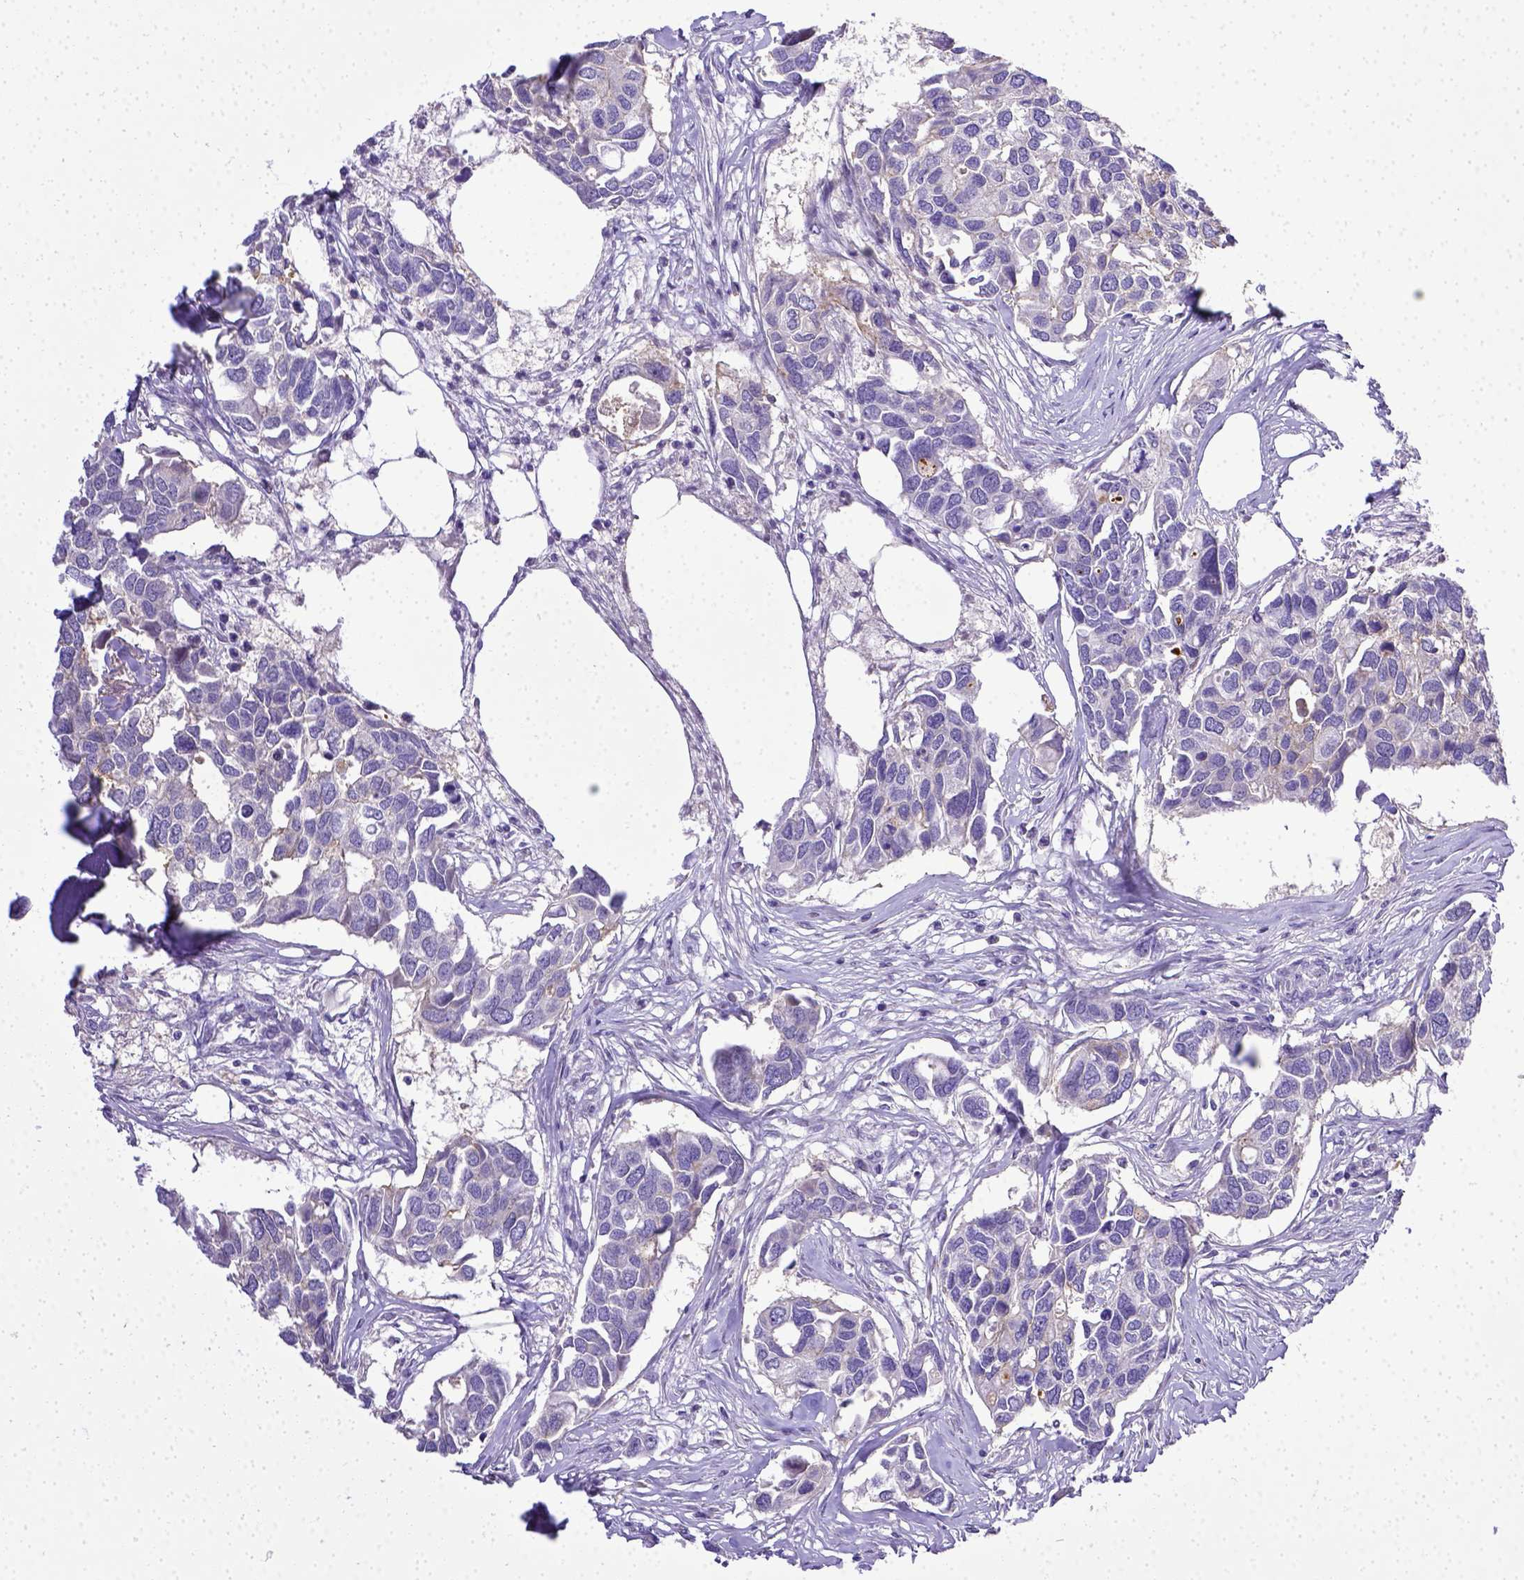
{"staining": {"intensity": "negative", "quantity": "none", "location": "none"}, "tissue": "breast cancer", "cell_type": "Tumor cells", "image_type": "cancer", "snomed": [{"axis": "morphology", "description": "Duct carcinoma"}, {"axis": "topography", "description": "Breast"}], "caption": "High magnification brightfield microscopy of breast cancer stained with DAB (3,3'-diaminobenzidine) (brown) and counterstained with hematoxylin (blue): tumor cells show no significant staining. Nuclei are stained in blue.", "gene": "BTN1A1", "patient": {"sex": "female", "age": 83}}